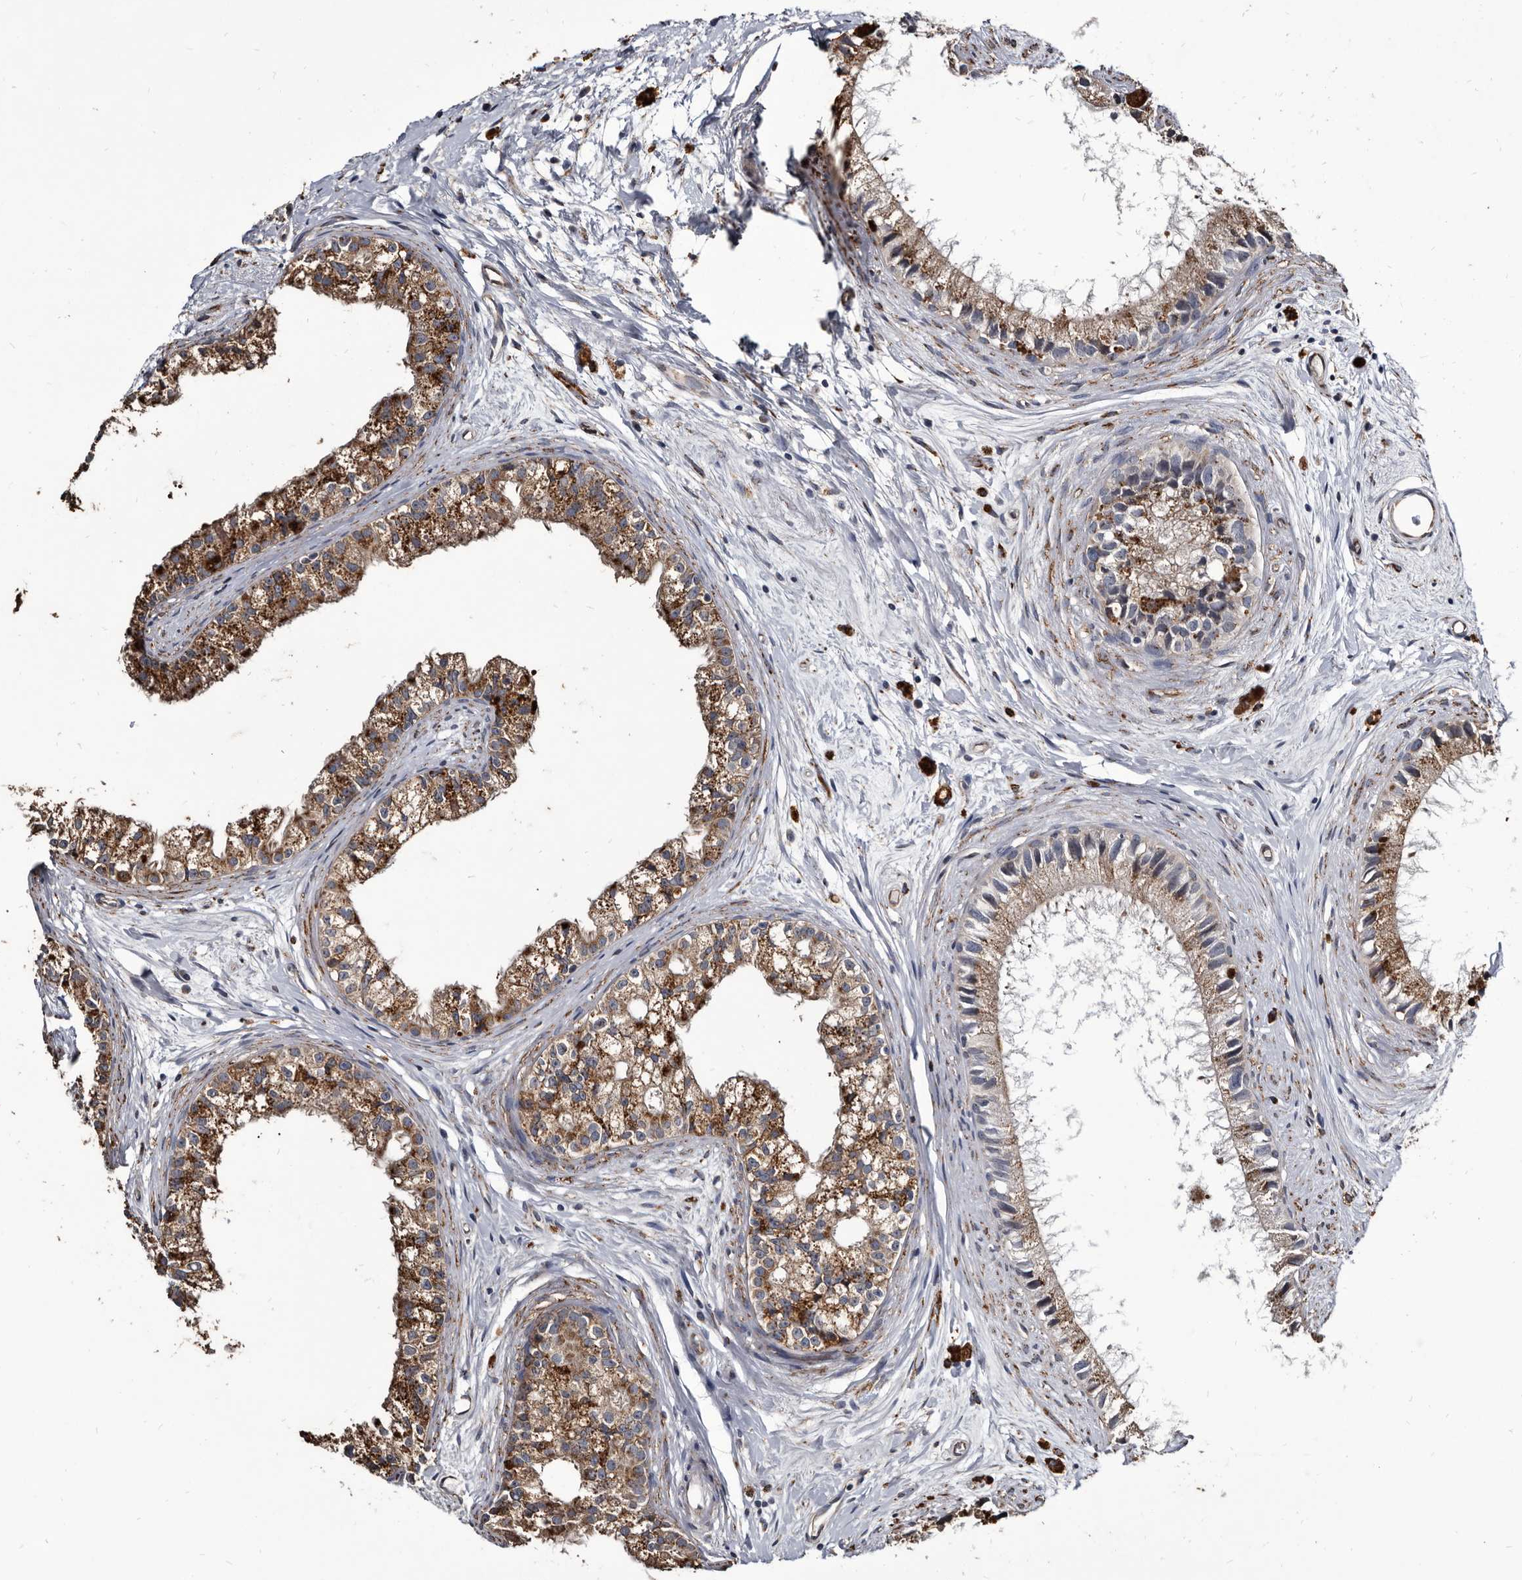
{"staining": {"intensity": "strong", "quantity": ">75%", "location": "cytoplasmic/membranous"}, "tissue": "epididymis", "cell_type": "Glandular cells", "image_type": "normal", "snomed": [{"axis": "morphology", "description": "Normal tissue, NOS"}, {"axis": "topography", "description": "Epididymis"}], "caption": "An immunohistochemistry (IHC) histopathology image of unremarkable tissue is shown. Protein staining in brown highlights strong cytoplasmic/membranous positivity in epididymis within glandular cells.", "gene": "CTSA", "patient": {"sex": "male", "age": 80}}